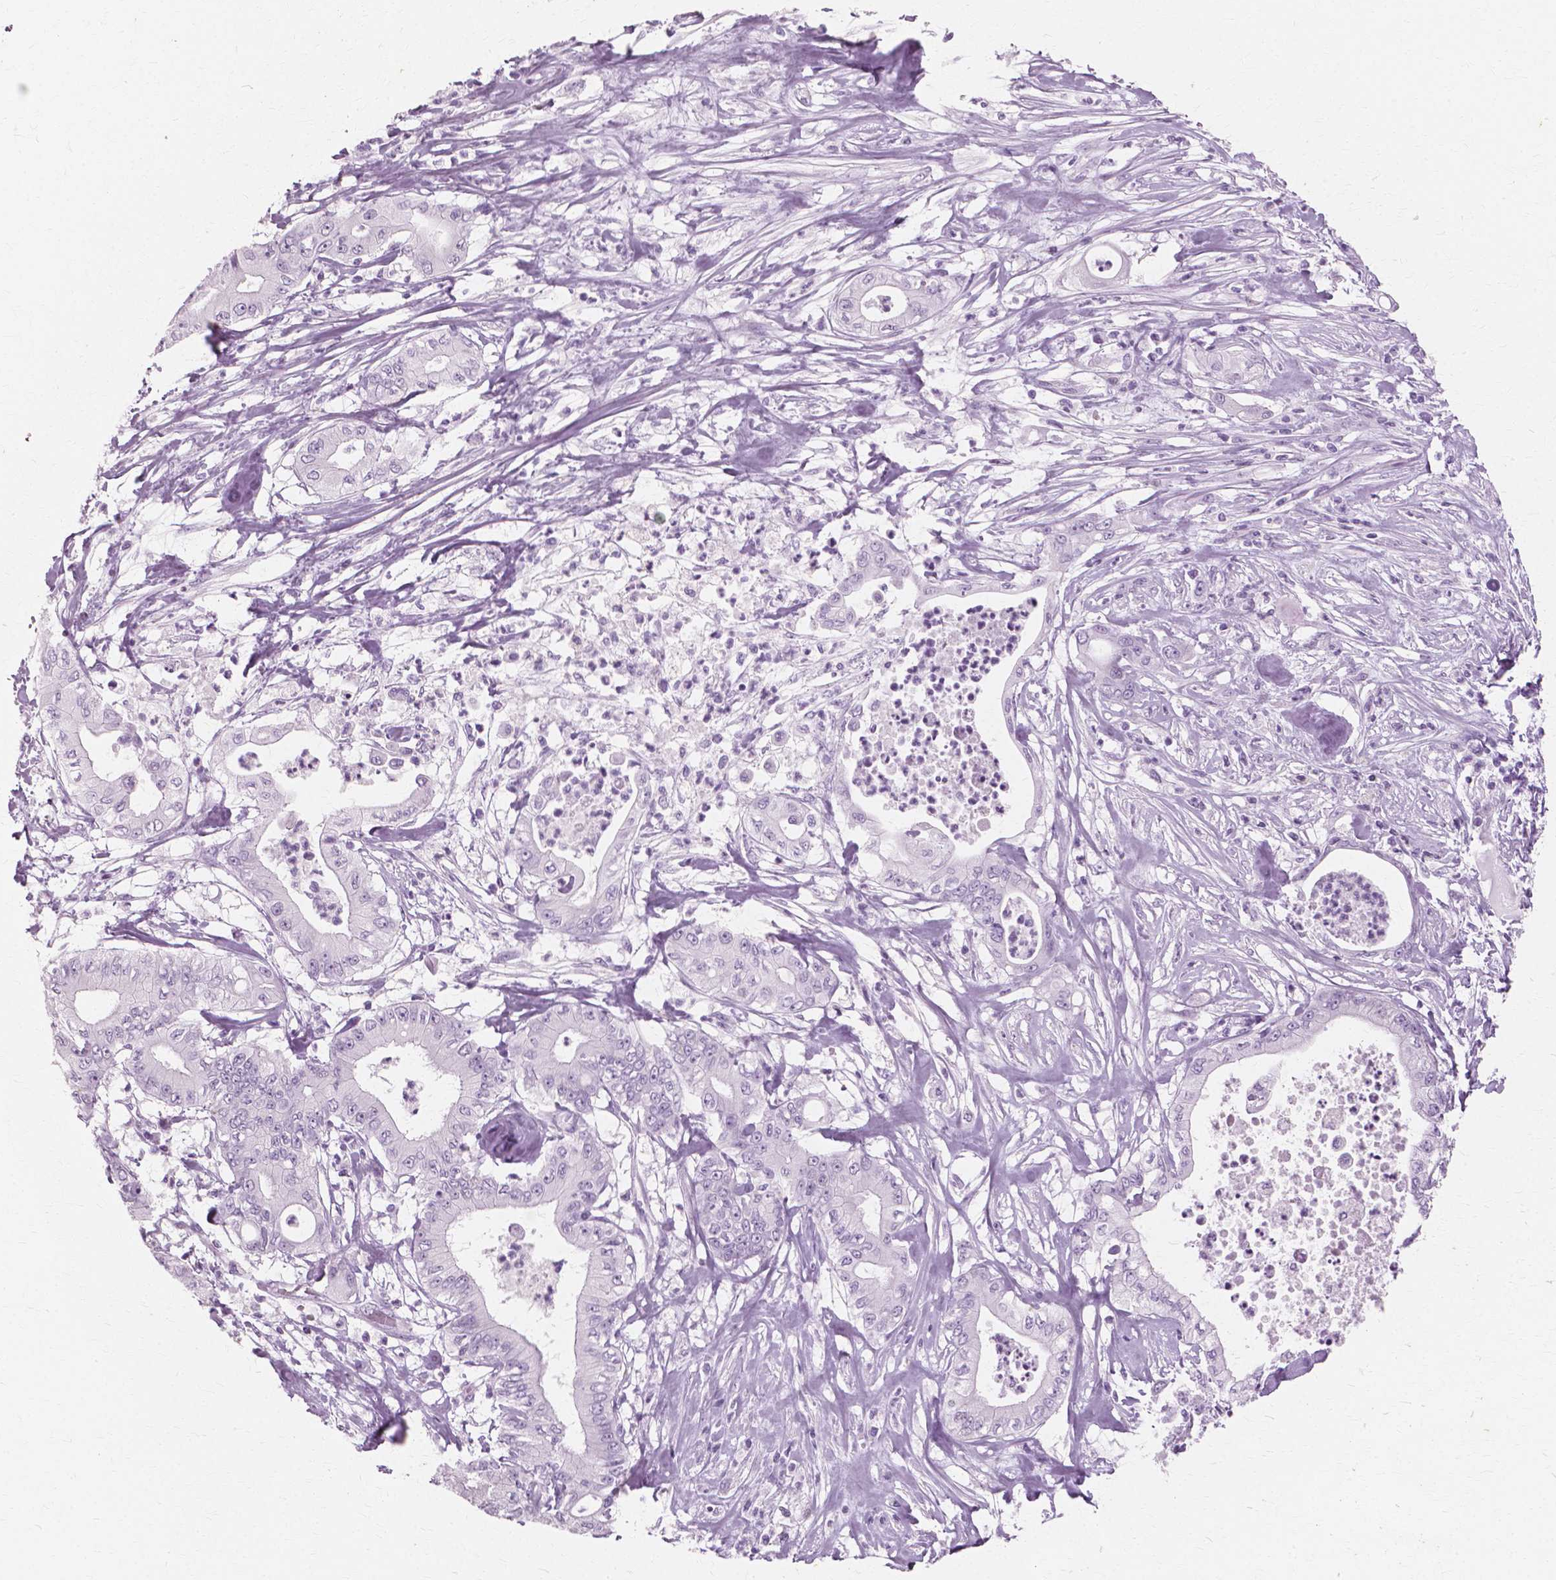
{"staining": {"intensity": "negative", "quantity": "none", "location": "none"}, "tissue": "pancreatic cancer", "cell_type": "Tumor cells", "image_type": "cancer", "snomed": [{"axis": "morphology", "description": "Adenocarcinoma, NOS"}, {"axis": "topography", "description": "Pancreas"}], "caption": "DAB immunohistochemical staining of pancreatic cancer reveals no significant expression in tumor cells. (DAB immunohistochemistry, high magnification).", "gene": "SFTPD", "patient": {"sex": "male", "age": 71}}